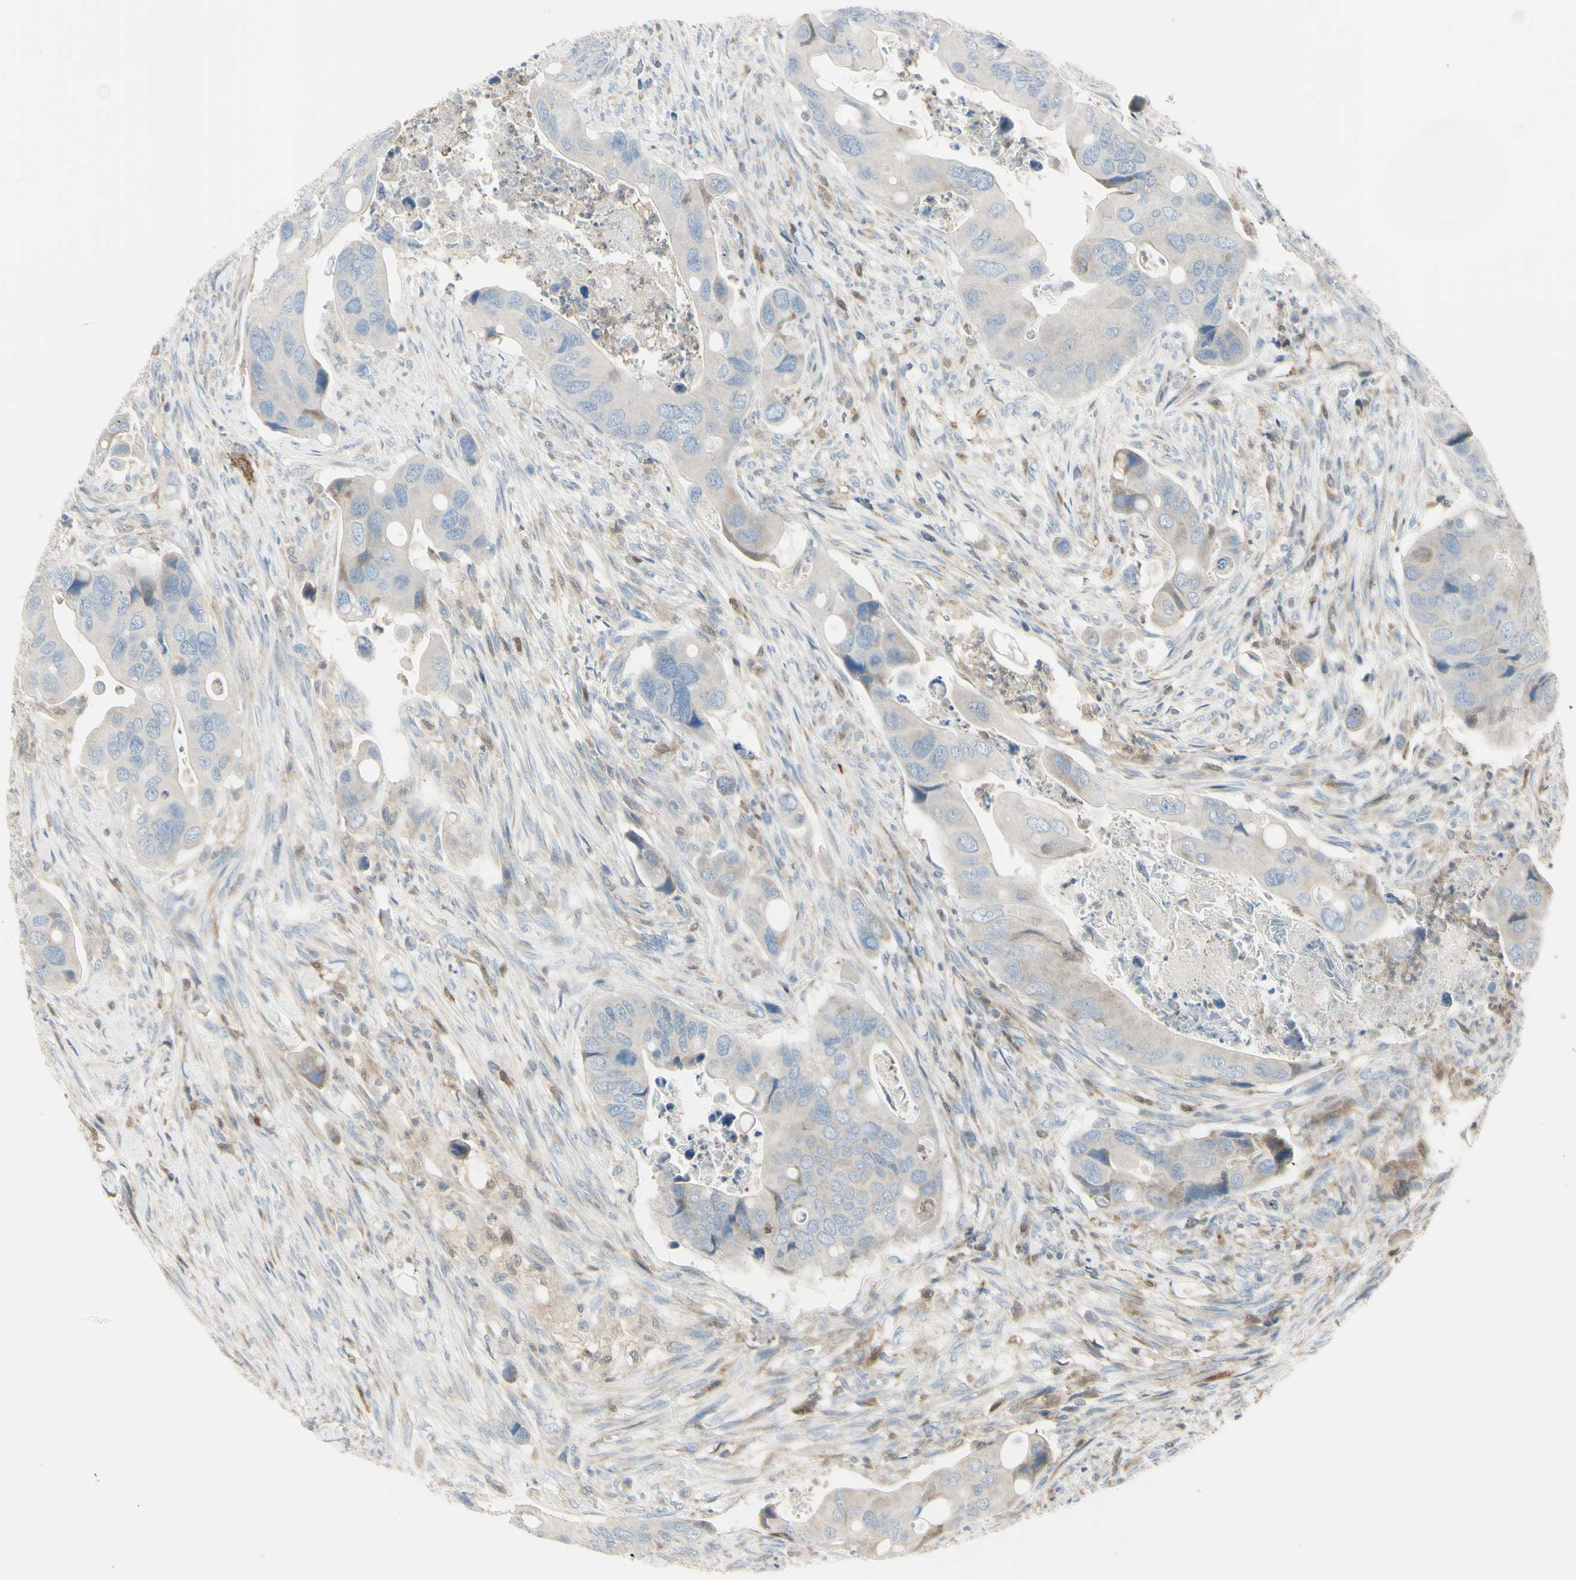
{"staining": {"intensity": "weak", "quantity": "25%-75%", "location": "cytoplasmic/membranous"}, "tissue": "colorectal cancer", "cell_type": "Tumor cells", "image_type": "cancer", "snomed": [{"axis": "morphology", "description": "Adenocarcinoma, NOS"}, {"axis": "topography", "description": "Rectum"}], "caption": "A micrograph showing weak cytoplasmic/membranous staining in about 25%-75% of tumor cells in colorectal cancer, as visualized by brown immunohistochemical staining.", "gene": "CYRIB", "patient": {"sex": "female", "age": 57}}